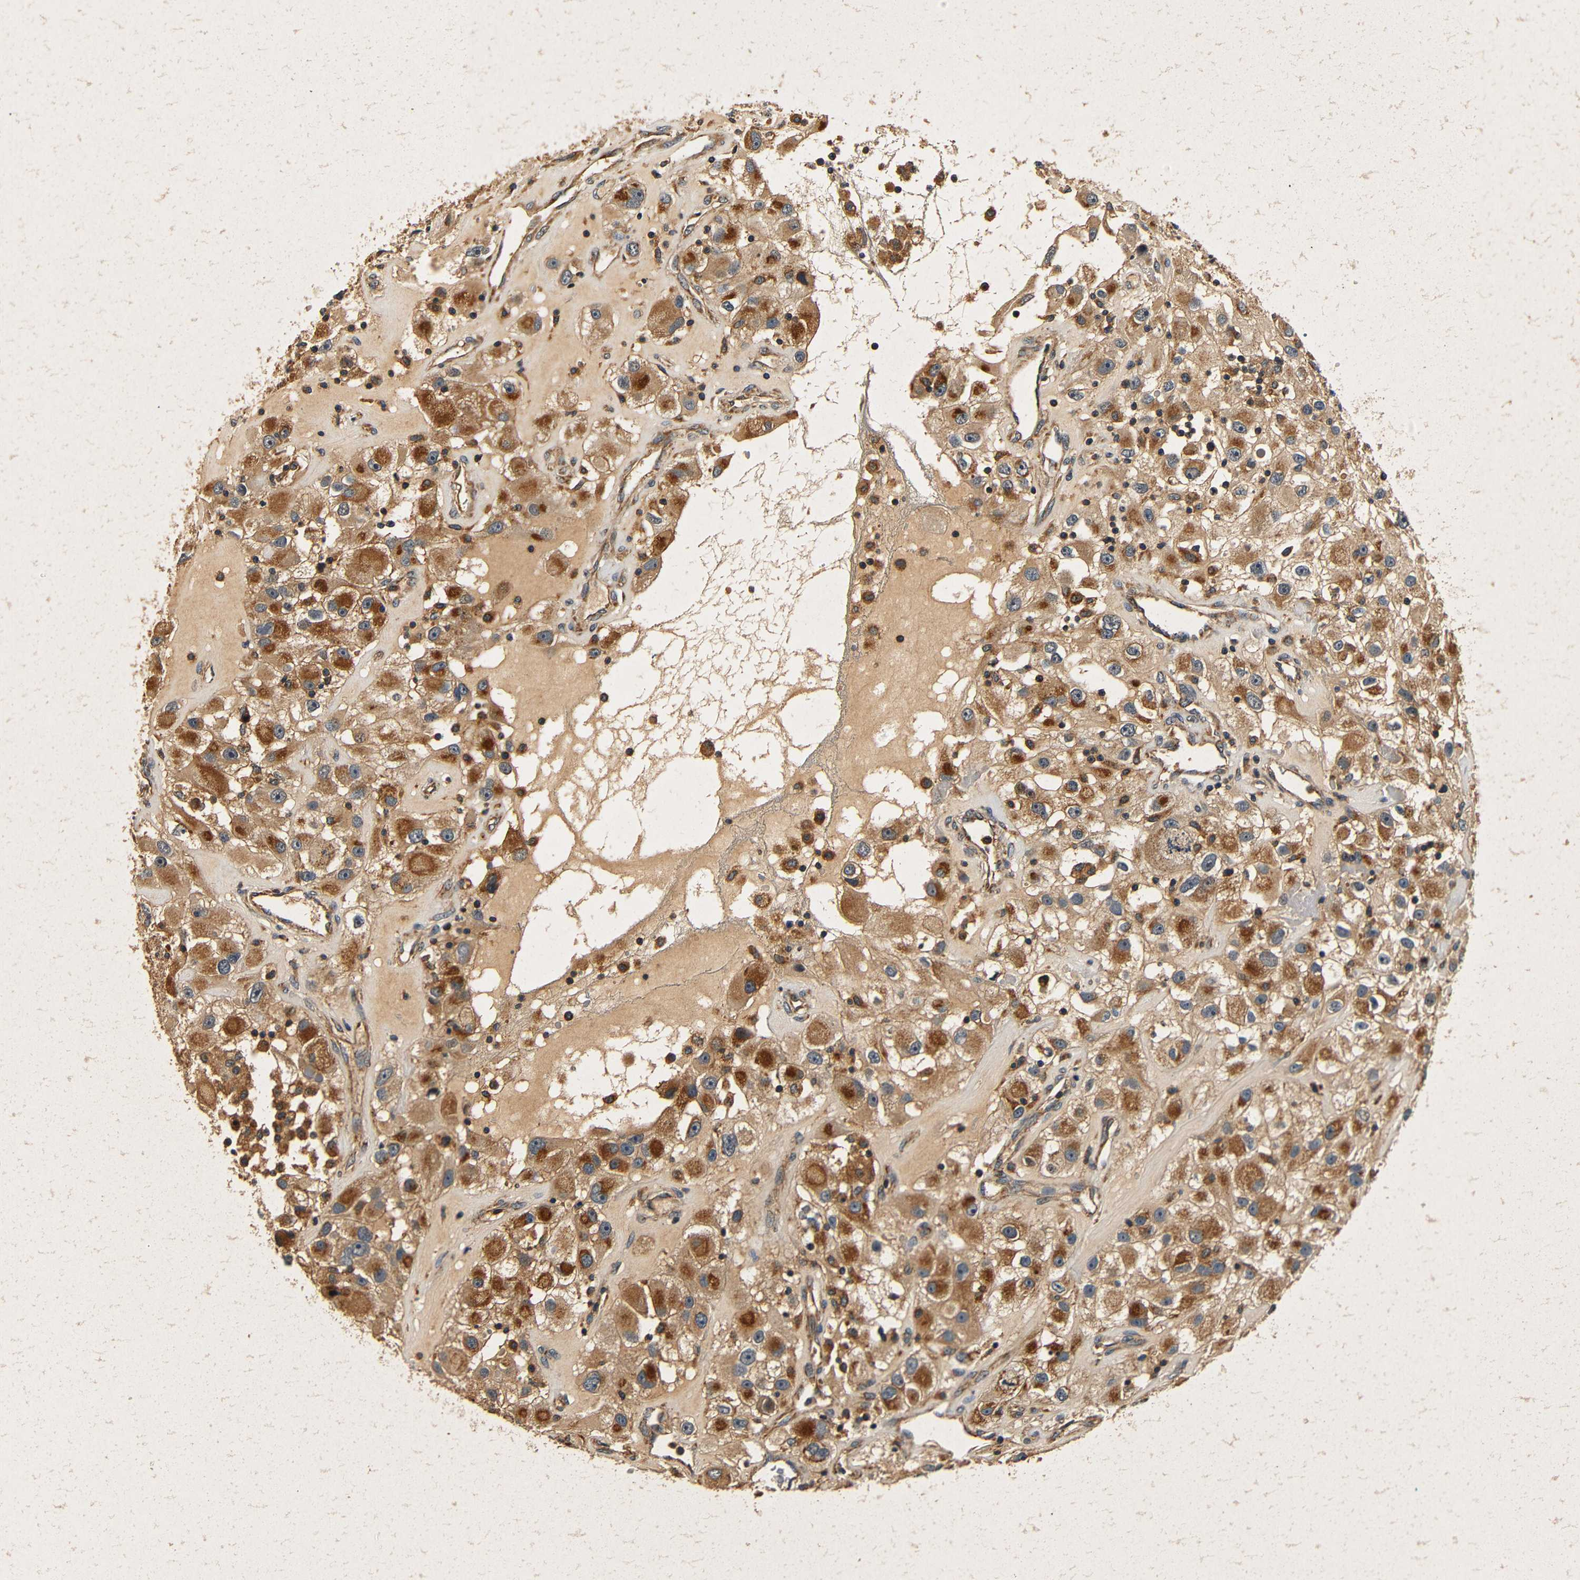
{"staining": {"intensity": "moderate", "quantity": ">75%", "location": "cytoplasmic/membranous"}, "tissue": "renal cancer", "cell_type": "Tumor cells", "image_type": "cancer", "snomed": [{"axis": "morphology", "description": "Adenocarcinoma, NOS"}, {"axis": "topography", "description": "Kidney"}], "caption": "An IHC histopathology image of tumor tissue is shown. Protein staining in brown labels moderate cytoplasmic/membranous positivity in renal cancer within tumor cells.", "gene": "MTX1", "patient": {"sex": "female", "age": 52}}